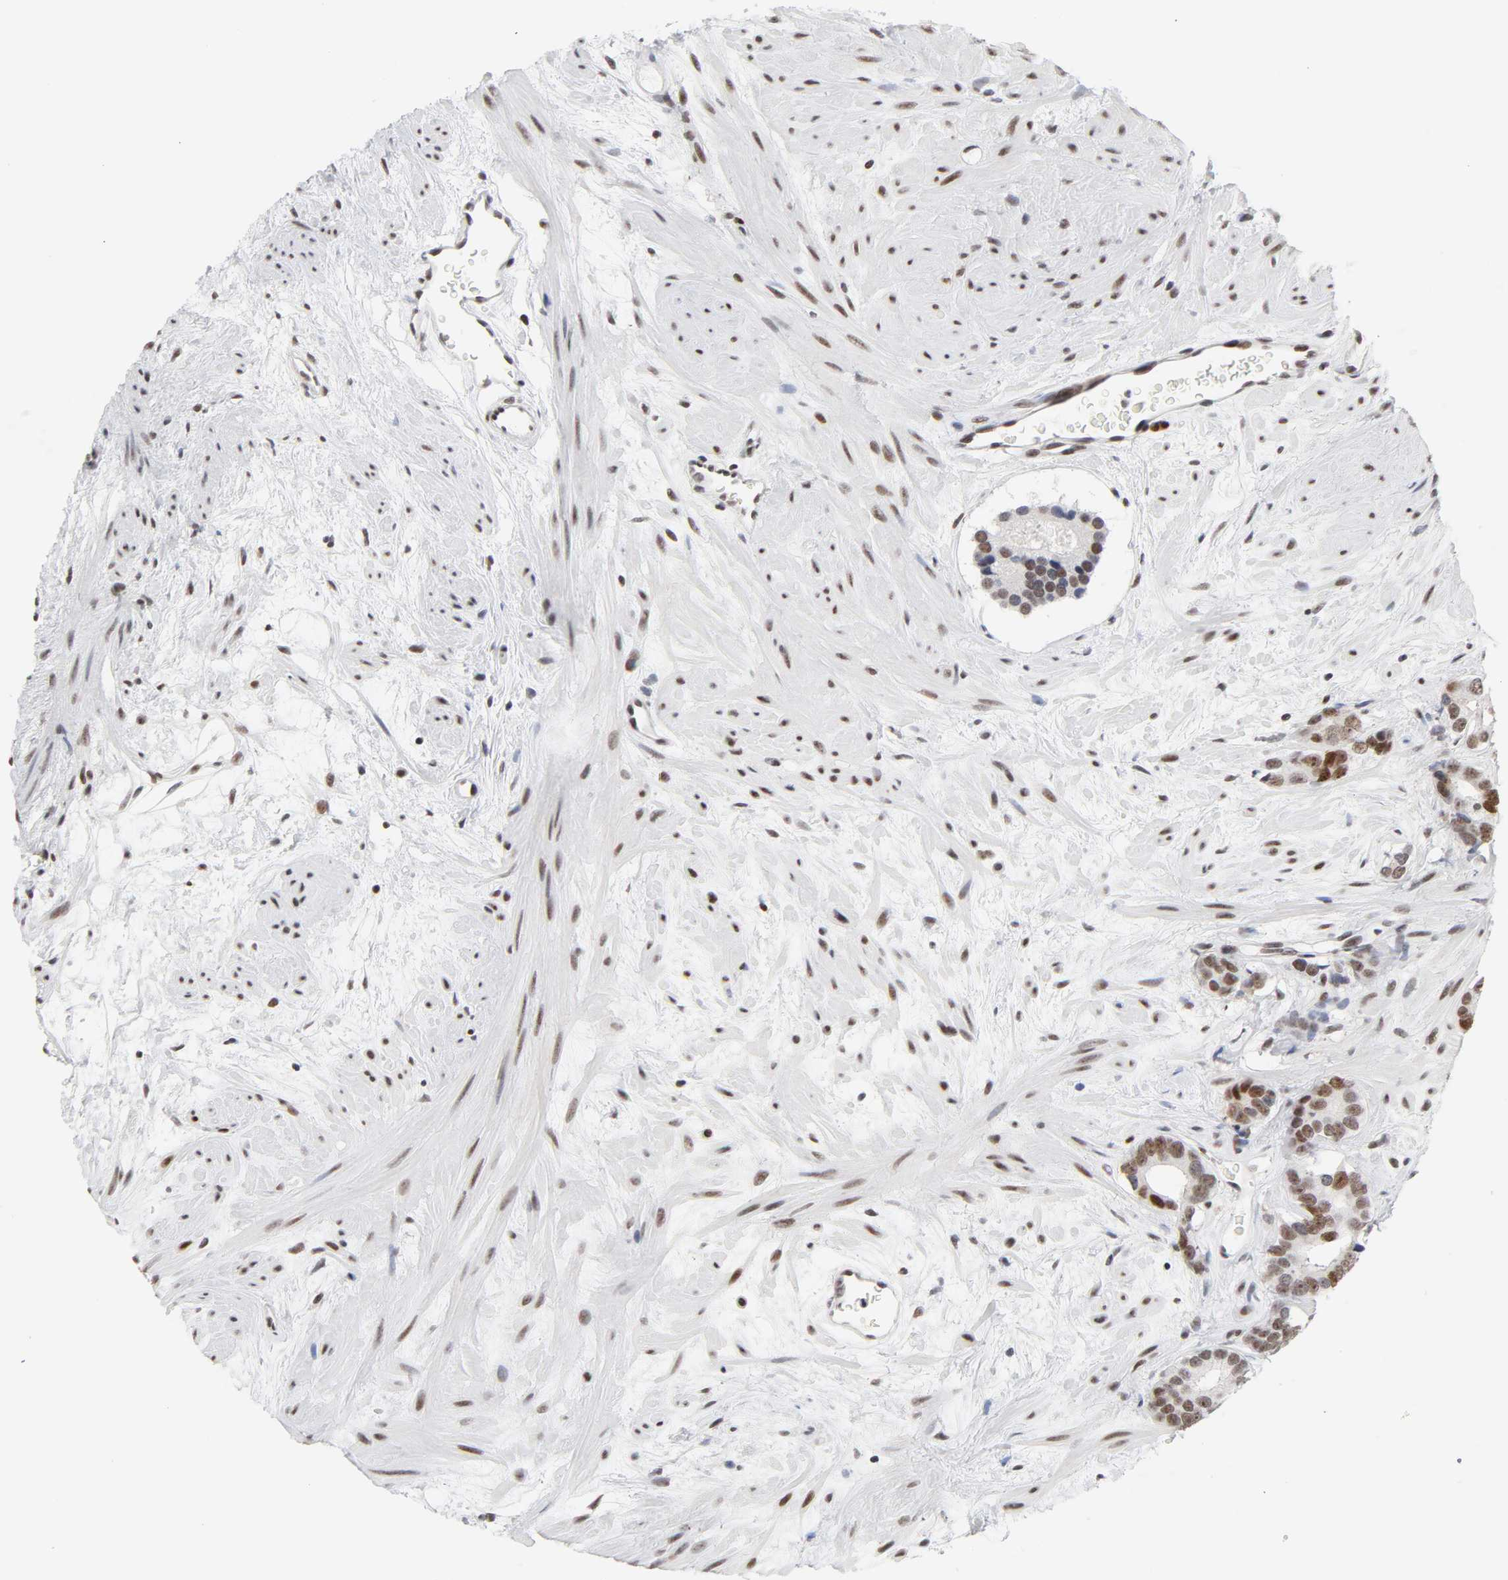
{"staining": {"intensity": "weak", "quantity": "<25%", "location": "nuclear"}, "tissue": "prostate cancer", "cell_type": "Tumor cells", "image_type": "cancer", "snomed": [{"axis": "morphology", "description": "Adenocarcinoma, Low grade"}, {"axis": "topography", "description": "Prostate"}], "caption": "Tumor cells show no significant protein positivity in low-grade adenocarcinoma (prostate). (Immunohistochemistry, brightfield microscopy, high magnification).", "gene": "RFC4", "patient": {"sex": "male", "age": 57}}